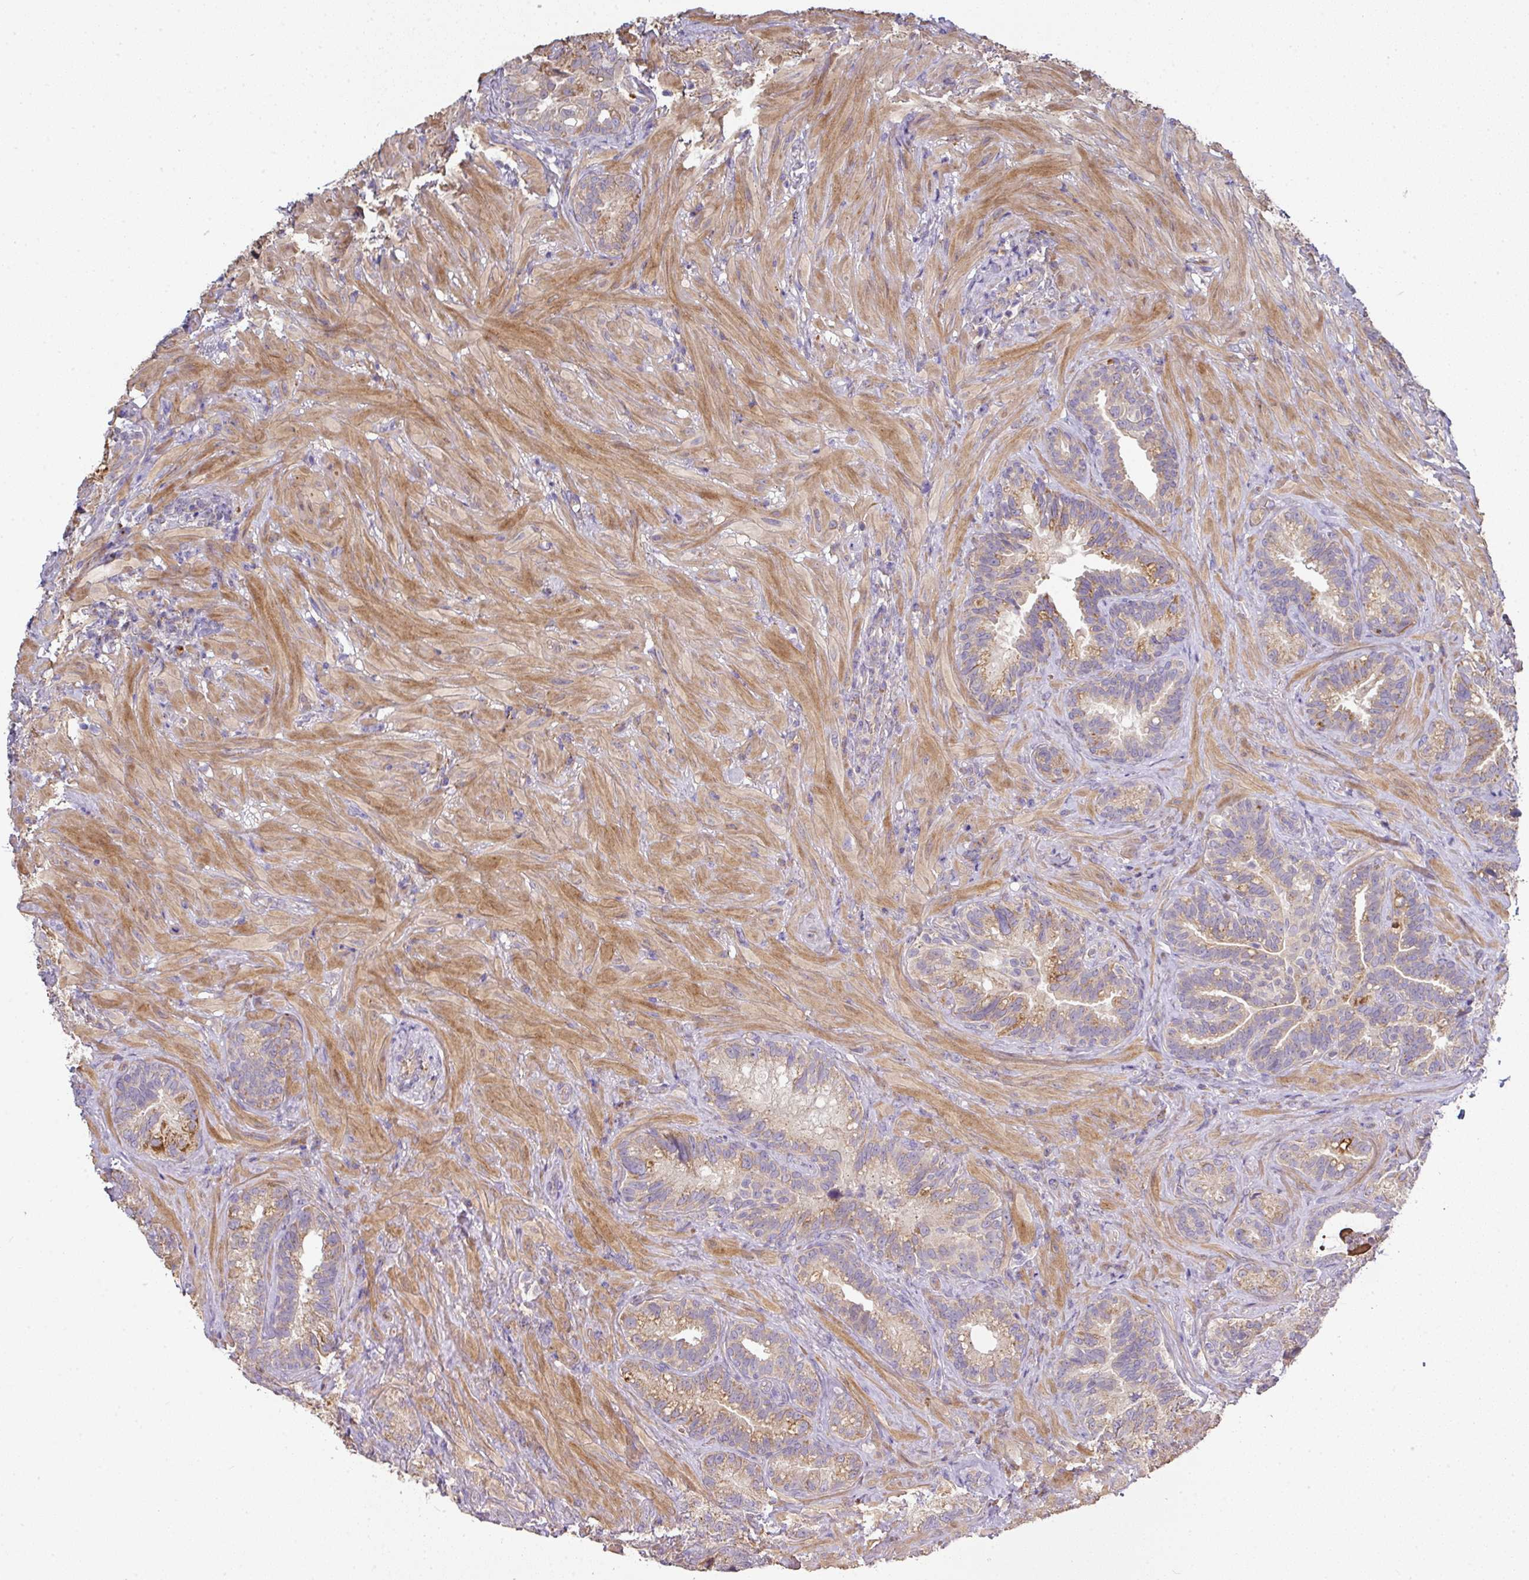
{"staining": {"intensity": "strong", "quantity": ">75%", "location": "cytoplasmic/membranous"}, "tissue": "seminal vesicle", "cell_type": "Glandular cells", "image_type": "normal", "snomed": [{"axis": "morphology", "description": "Normal tissue, NOS"}, {"axis": "topography", "description": "Seminal veicle"}], "caption": "Immunohistochemistry (IHC) image of normal seminal vesicle: seminal vesicle stained using immunohistochemistry exhibits high levels of strong protein expression localized specifically in the cytoplasmic/membranous of glandular cells, appearing as a cytoplasmic/membranous brown color.", "gene": "STK35", "patient": {"sex": "male", "age": 68}}